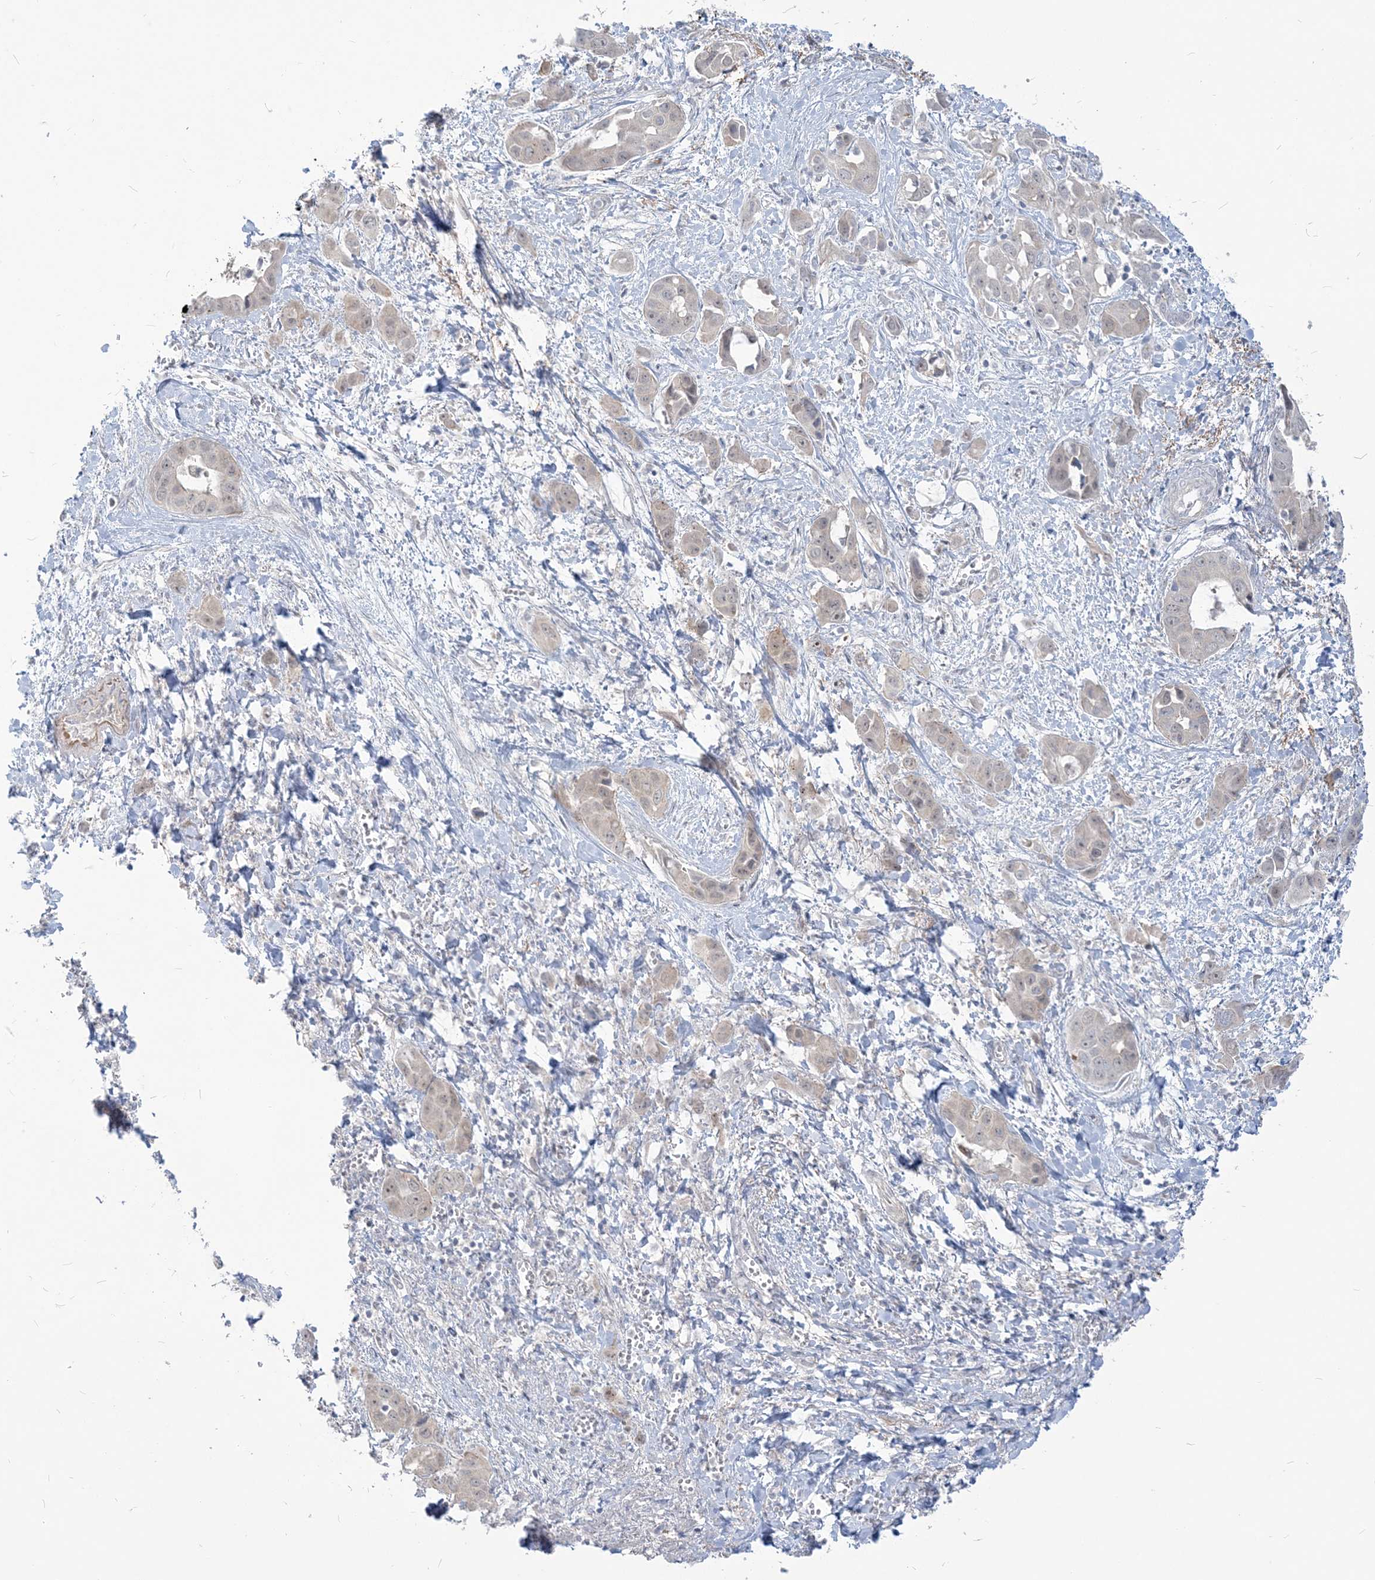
{"staining": {"intensity": "negative", "quantity": "none", "location": "none"}, "tissue": "liver cancer", "cell_type": "Tumor cells", "image_type": "cancer", "snomed": [{"axis": "morphology", "description": "Cholangiocarcinoma"}, {"axis": "topography", "description": "Liver"}], "caption": "Cholangiocarcinoma (liver) stained for a protein using IHC exhibits no positivity tumor cells.", "gene": "SDAD1", "patient": {"sex": "female", "age": 52}}